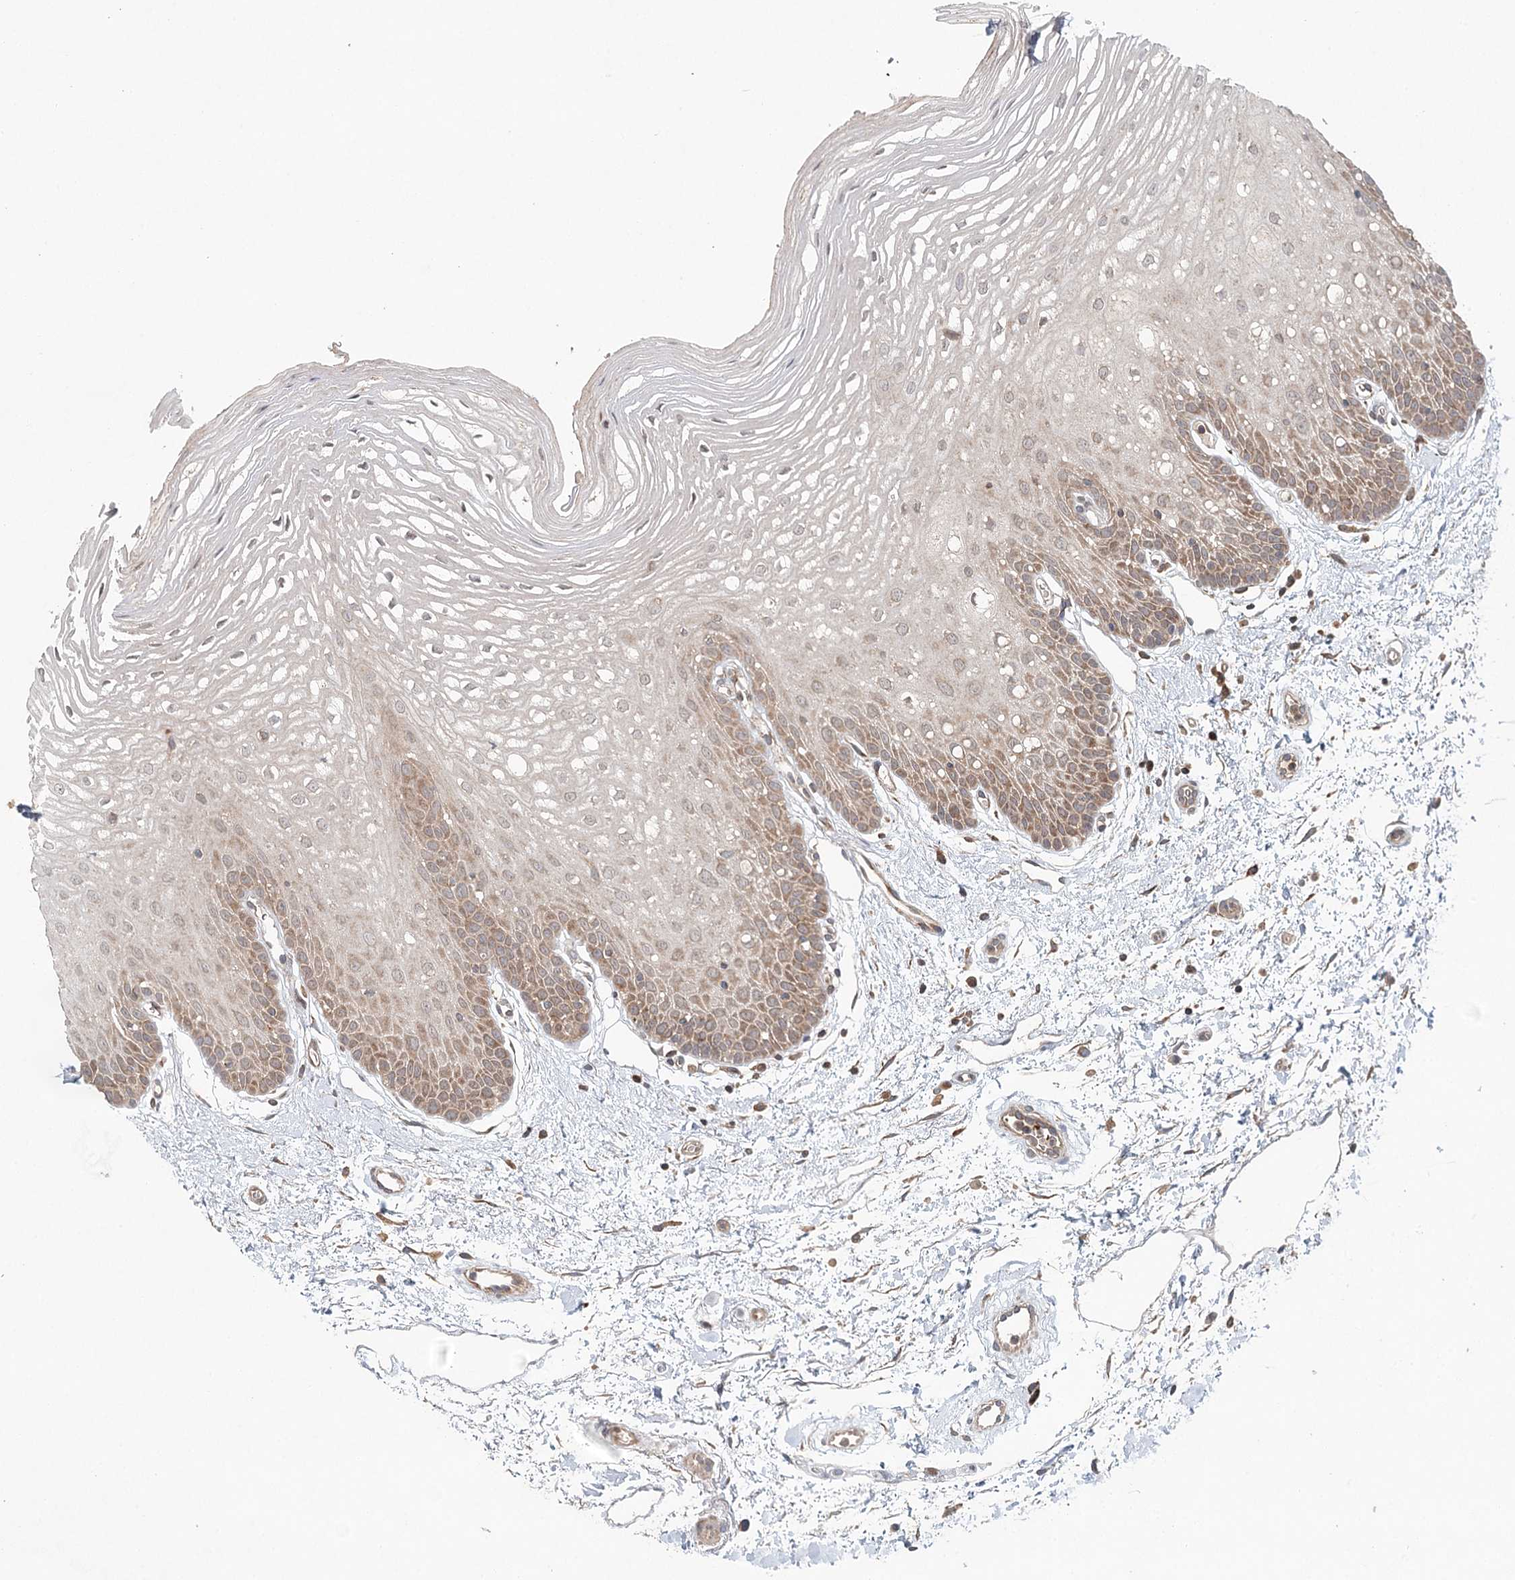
{"staining": {"intensity": "moderate", "quantity": "<25%", "location": "cytoplasmic/membranous"}, "tissue": "oral mucosa", "cell_type": "Squamous epithelial cells", "image_type": "normal", "snomed": [{"axis": "morphology", "description": "Normal tissue, NOS"}, {"axis": "topography", "description": "Oral tissue"}, {"axis": "topography", "description": "Tounge, NOS"}], "caption": "Immunohistochemistry (IHC) micrograph of unremarkable oral mucosa: human oral mucosa stained using immunohistochemistry (IHC) exhibits low levels of moderate protein expression localized specifically in the cytoplasmic/membranous of squamous epithelial cells, appearing as a cytoplasmic/membranous brown color.", "gene": "ENSG00000273217", "patient": {"sex": "female", "age": 73}}